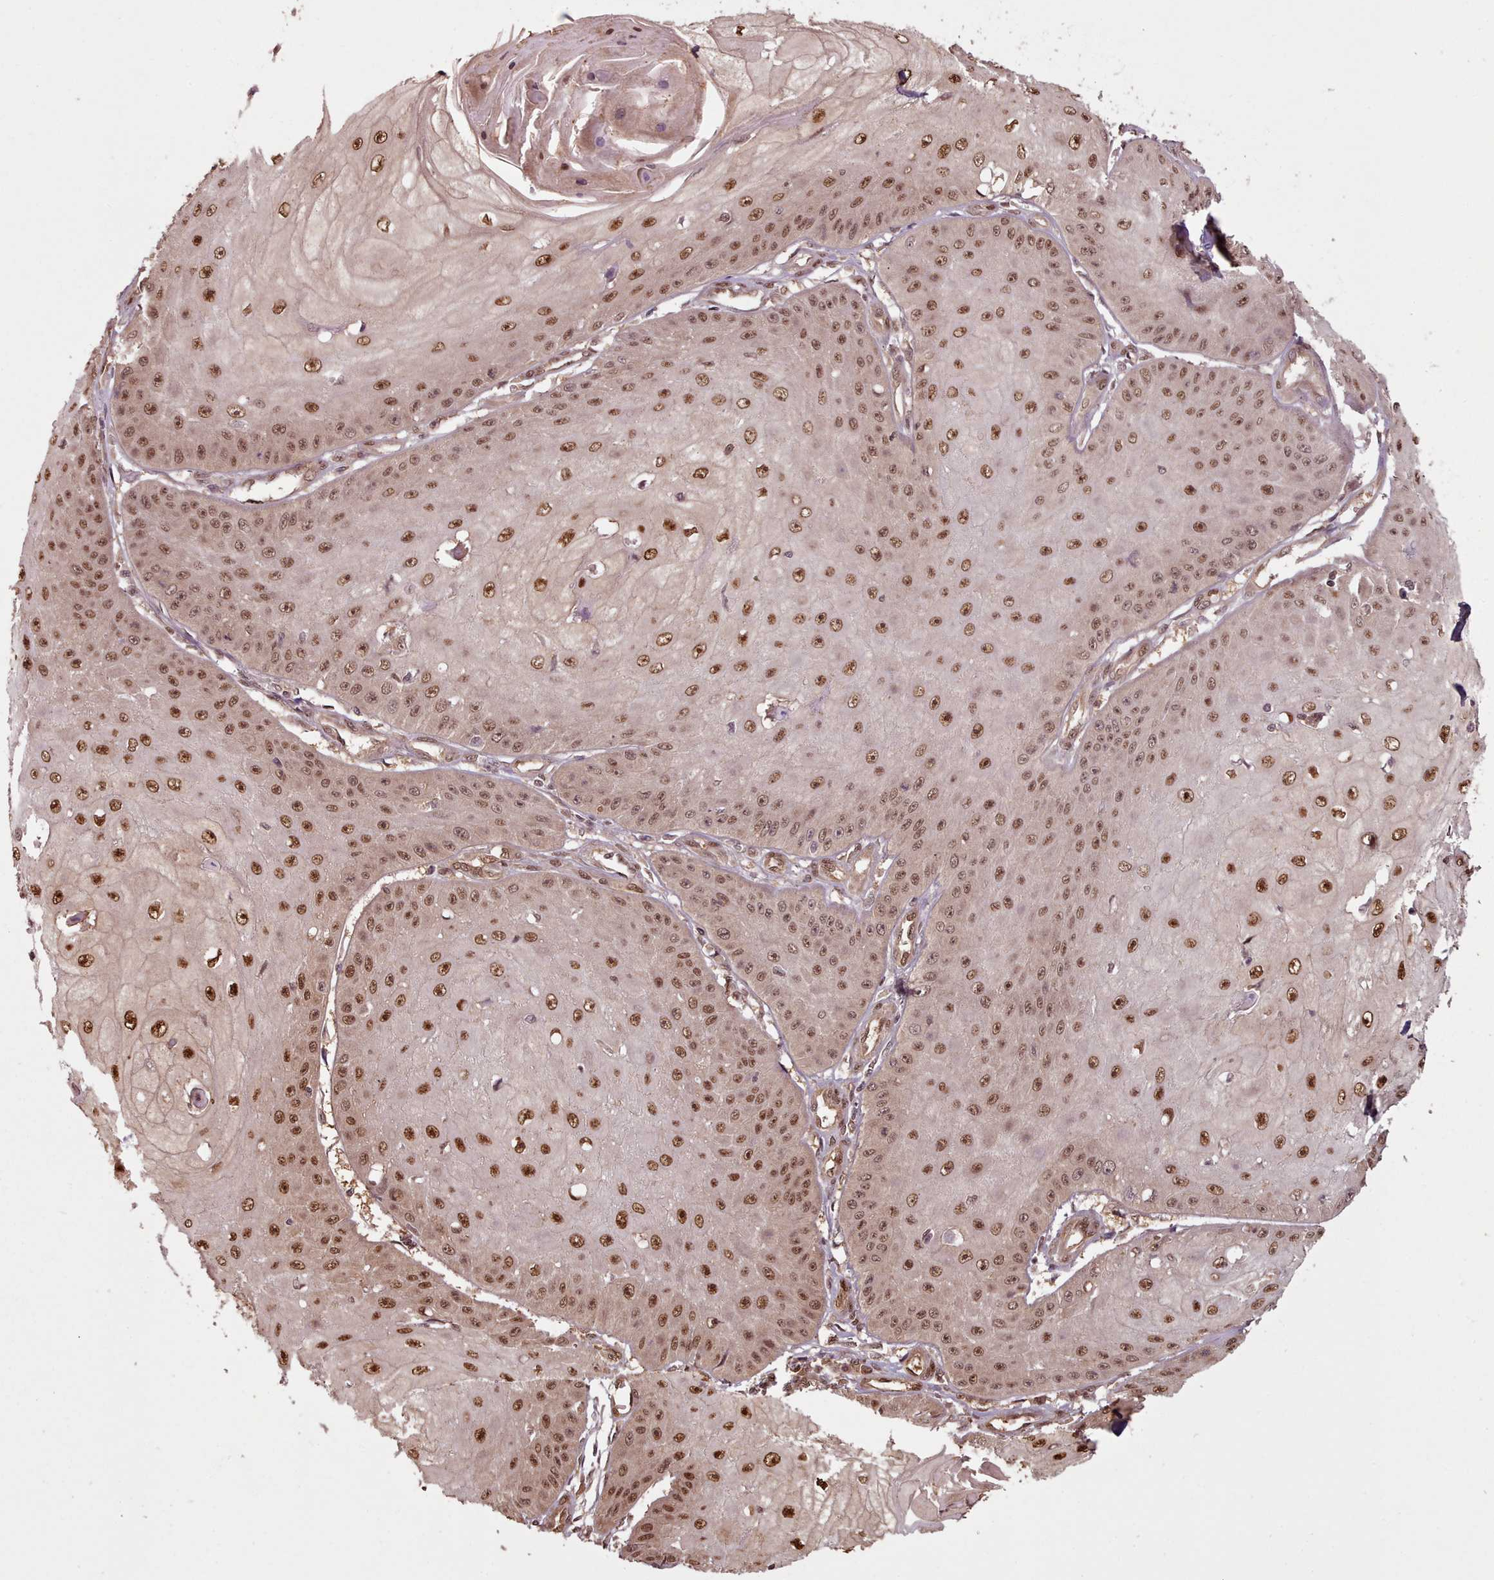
{"staining": {"intensity": "moderate", "quantity": ">75%", "location": "nuclear"}, "tissue": "skin cancer", "cell_type": "Tumor cells", "image_type": "cancer", "snomed": [{"axis": "morphology", "description": "Squamous cell carcinoma, NOS"}, {"axis": "topography", "description": "Skin"}], "caption": "Protein staining exhibits moderate nuclear positivity in about >75% of tumor cells in skin cancer.", "gene": "RPS27A", "patient": {"sex": "male", "age": 70}}